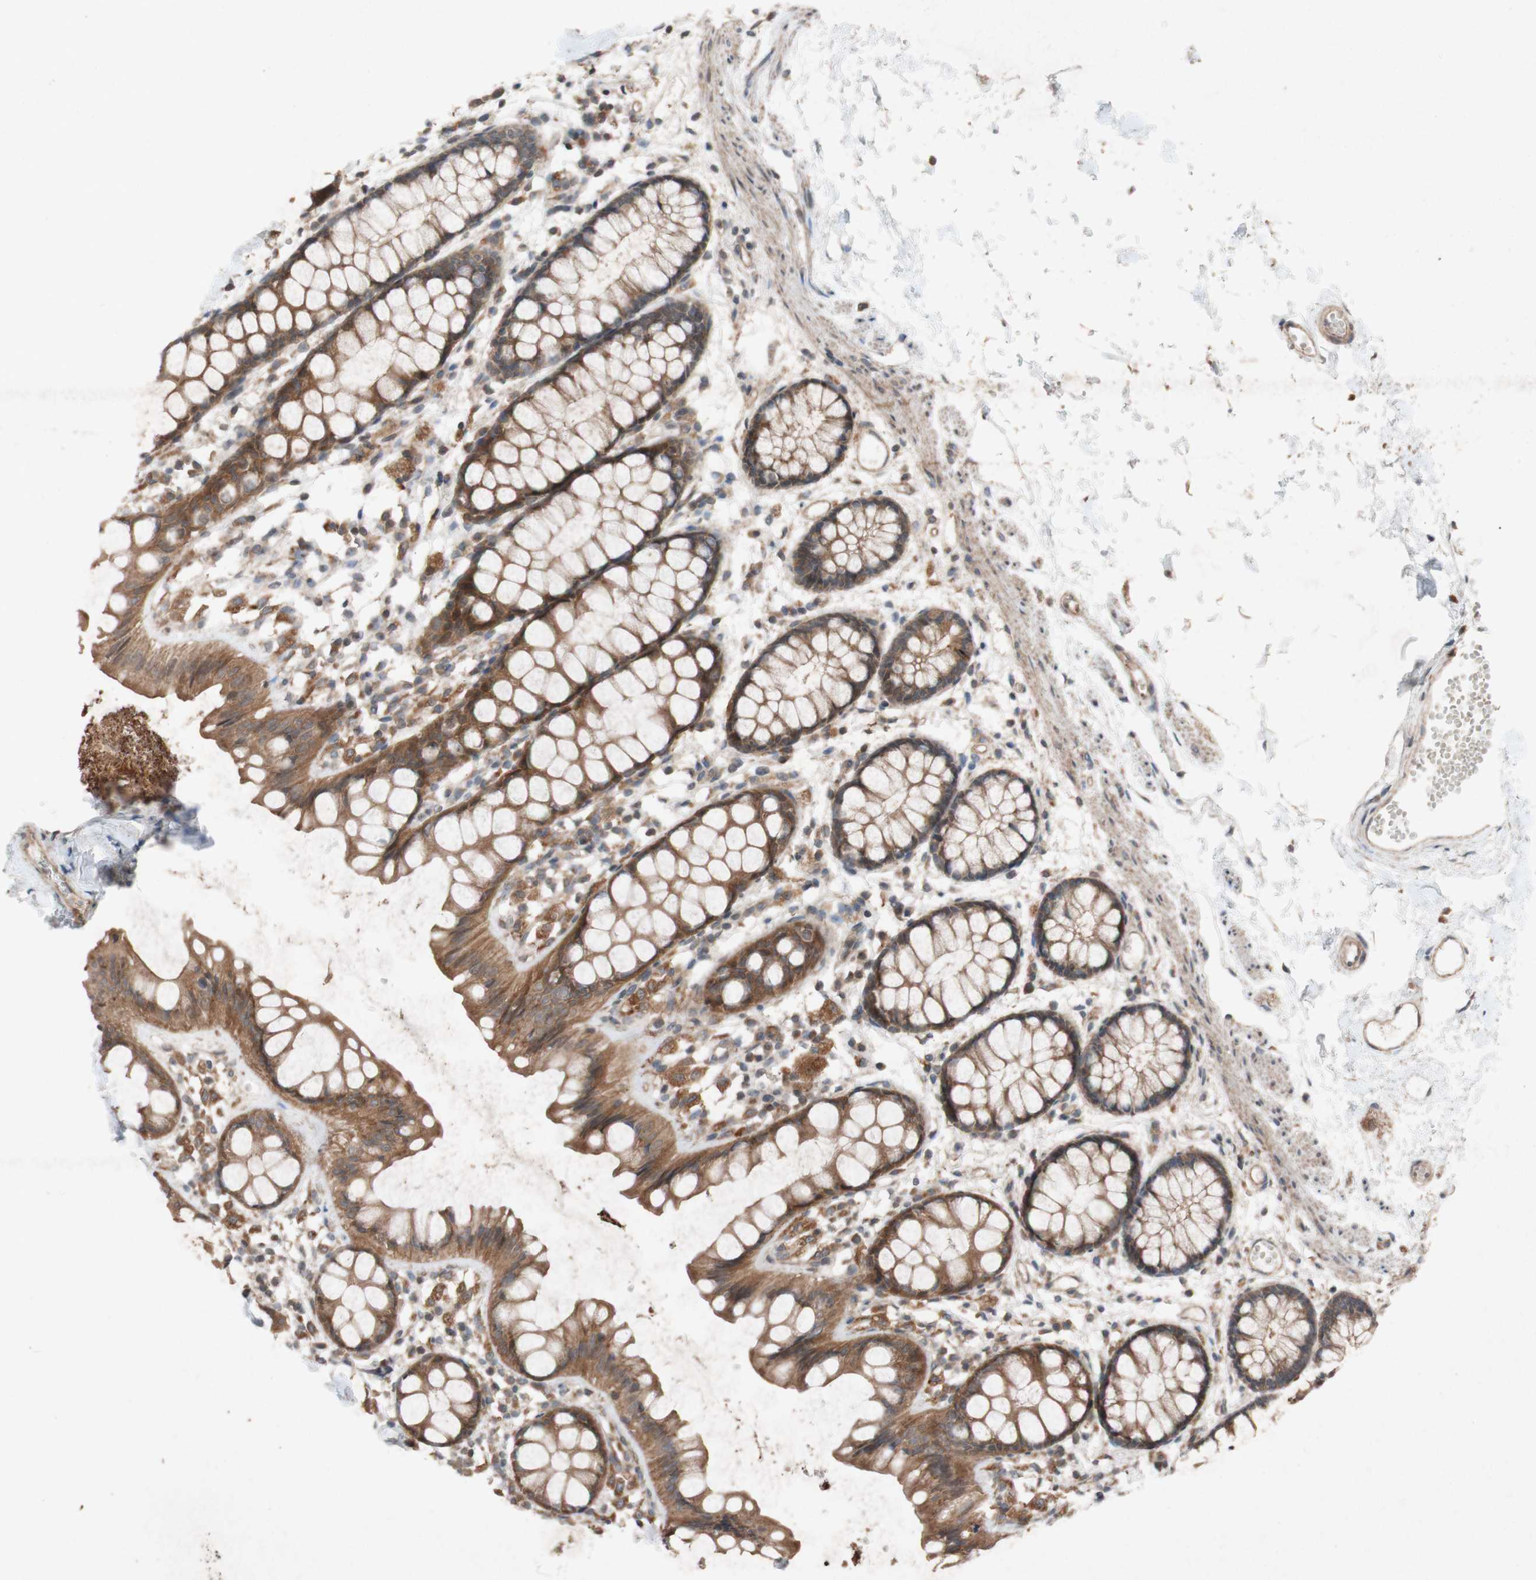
{"staining": {"intensity": "moderate", "quantity": ">75%", "location": "cytoplasmic/membranous"}, "tissue": "rectum", "cell_type": "Glandular cells", "image_type": "normal", "snomed": [{"axis": "morphology", "description": "Normal tissue, NOS"}, {"axis": "topography", "description": "Rectum"}], "caption": "Benign rectum exhibits moderate cytoplasmic/membranous staining in approximately >75% of glandular cells, visualized by immunohistochemistry. (brown staining indicates protein expression, while blue staining denotes nuclei).", "gene": "ATP6V1F", "patient": {"sex": "female", "age": 66}}